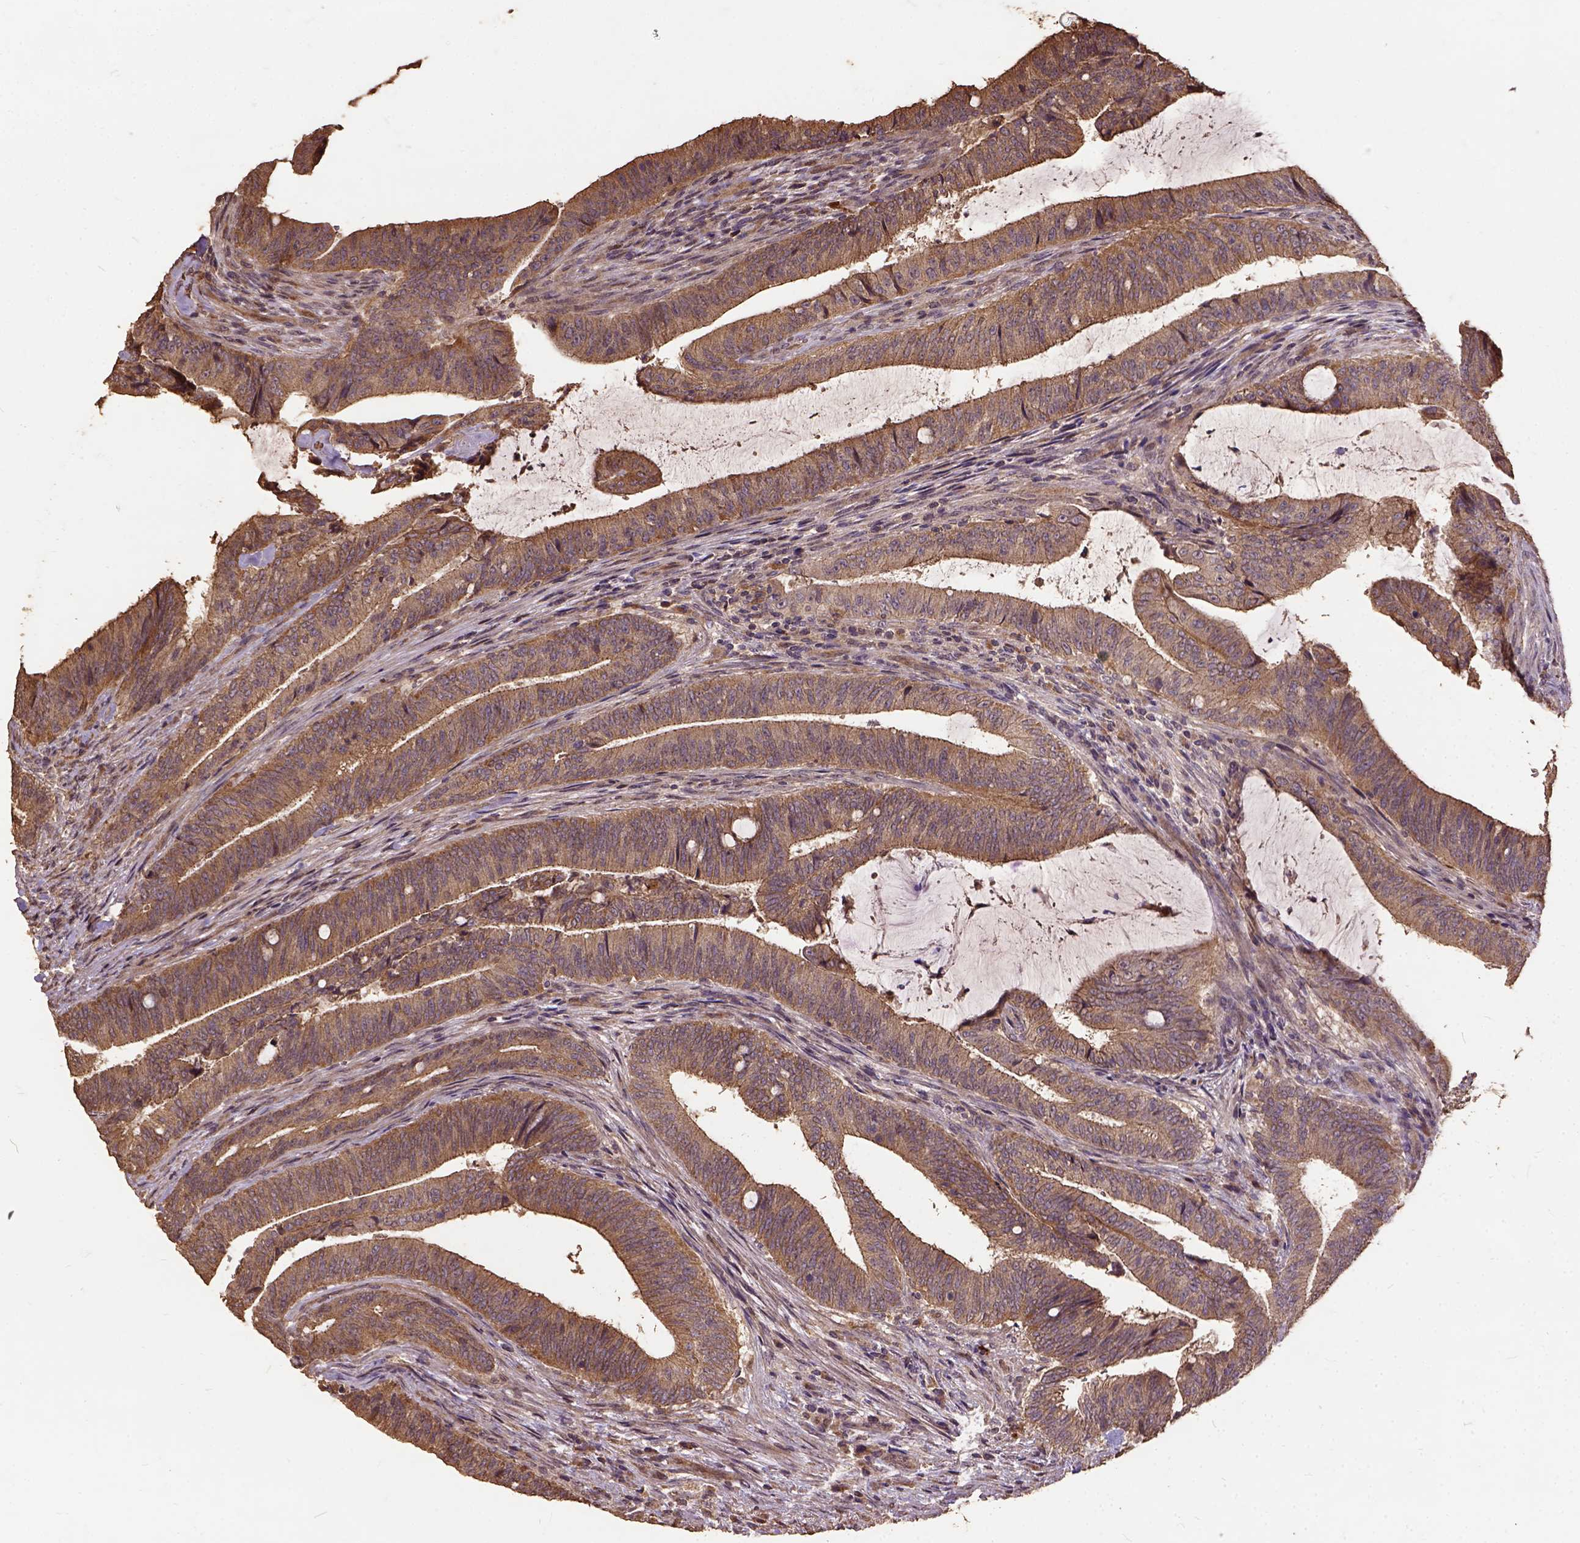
{"staining": {"intensity": "moderate", "quantity": "25%-75%", "location": "cytoplasmic/membranous"}, "tissue": "colorectal cancer", "cell_type": "Tumor cells", "image_type": "cancer", "snomed": [{"axis": "morphology", "description": "Adenocarcinoma, NOS"}, {"axis": "topography", "description": "Colon"}], "caption": "Tumor cells reveal medium levels of moderate cytoplasmic/membranous staining in about 25%-75% of cells in colorectal adenocarcinoma.", "gene": "ATP1B3", "patient": {"sex": "female", "age": 43}}